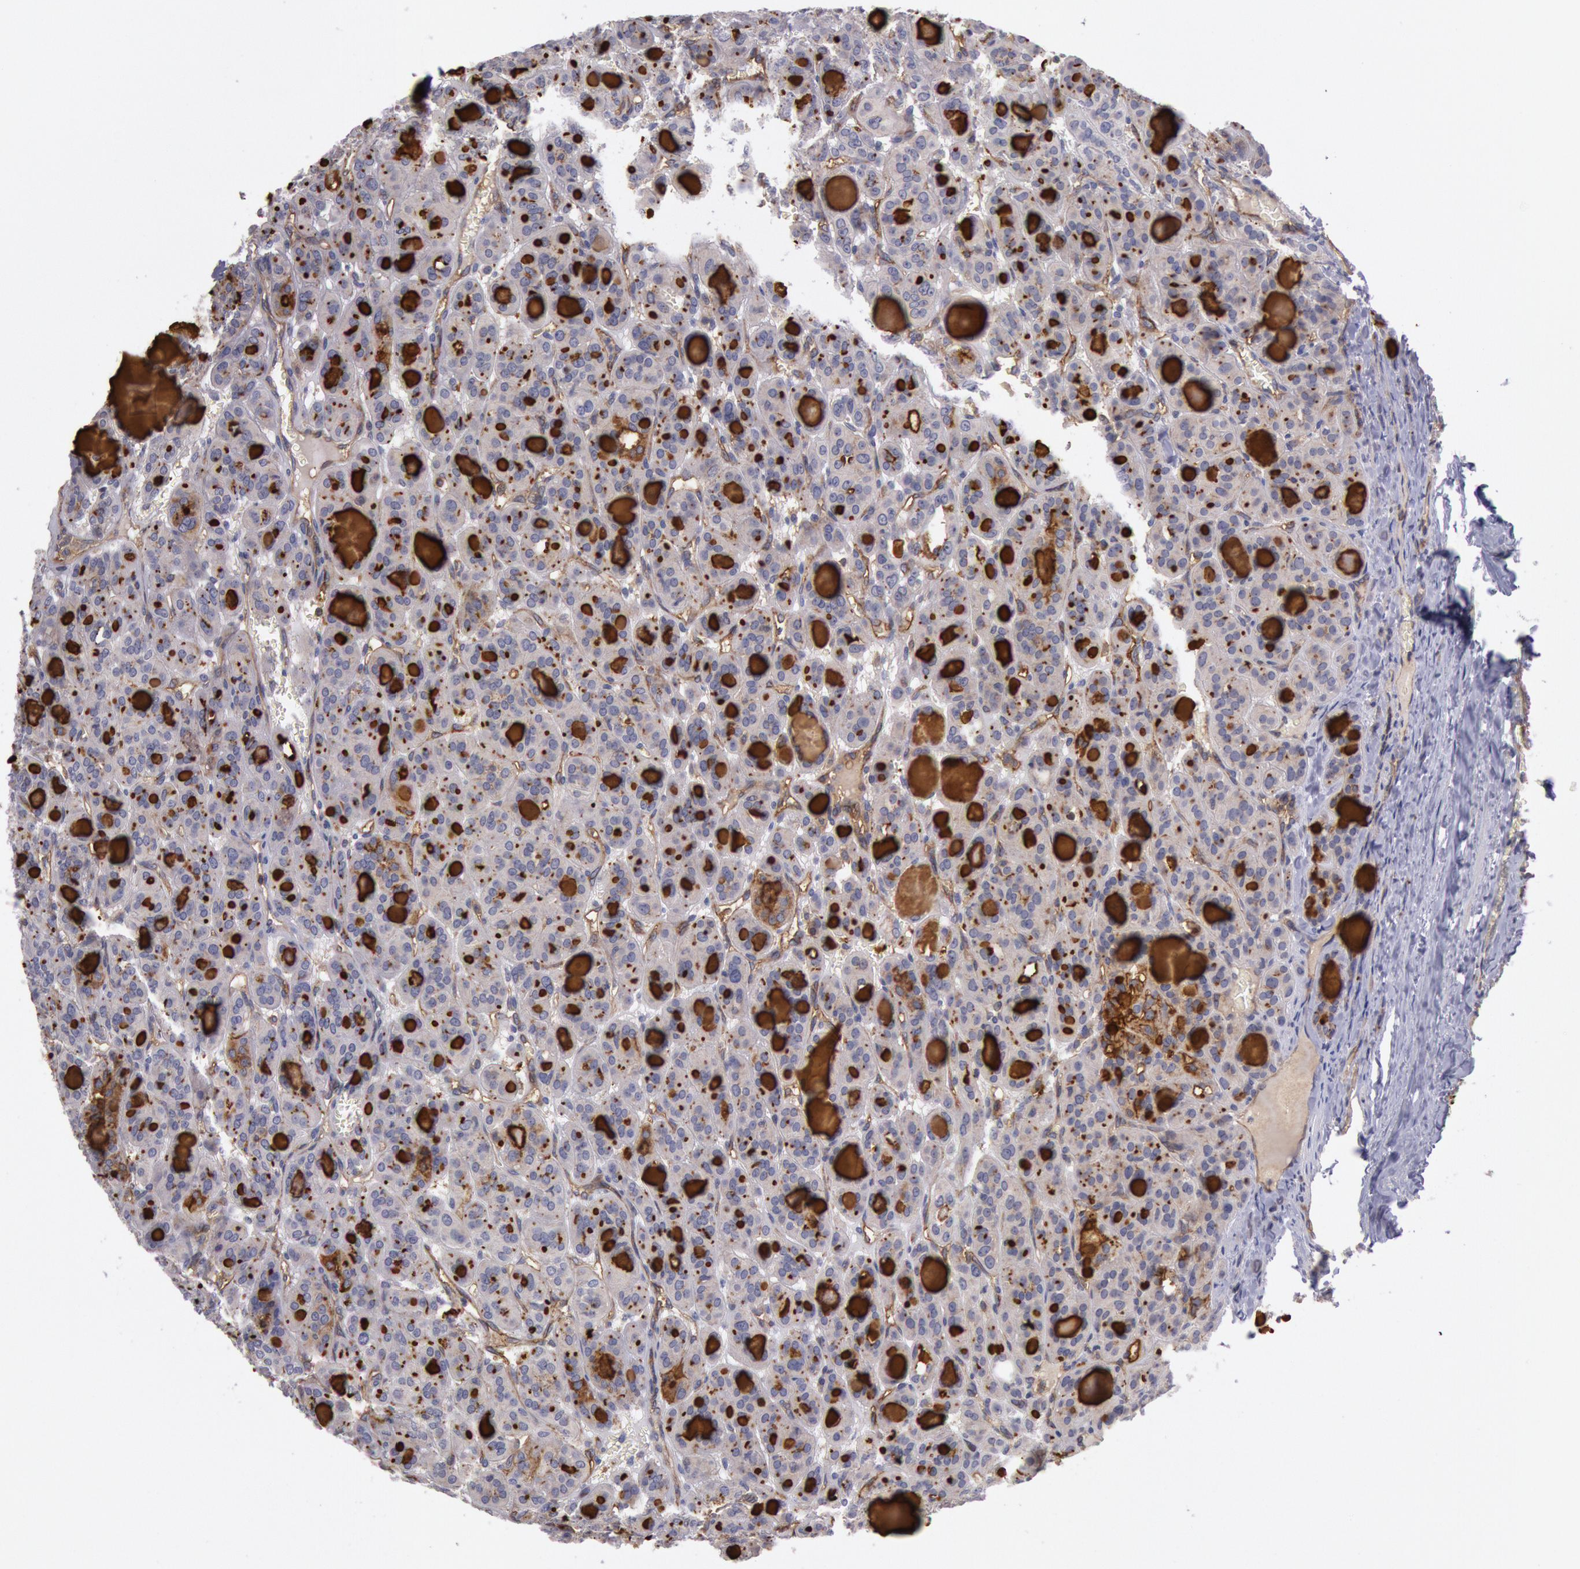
{"staining": {"intensity": "moderate", "quantity": "25%-75%", "location": "cytoplasmic/membranous"}, "tissue": "thyroid cancer", "cell_type": "Tumor cells", "image_type": "cancer", "snomed": [{"axis": "morphology", "description": "Follicular adenoma carcinoma, NOS"}, {"axis": "topography", "description": "Thyroid gland"}], "caption": "Thyroid follicular adenoma carcinoma was stained to show a protein in brown. There is medium levels of moderate cytoplasmic/membranous positivity in about 25%-75% of tumor cells.", "gene": "TRIB2", "patient": {"sex": "female", "age": 71}}